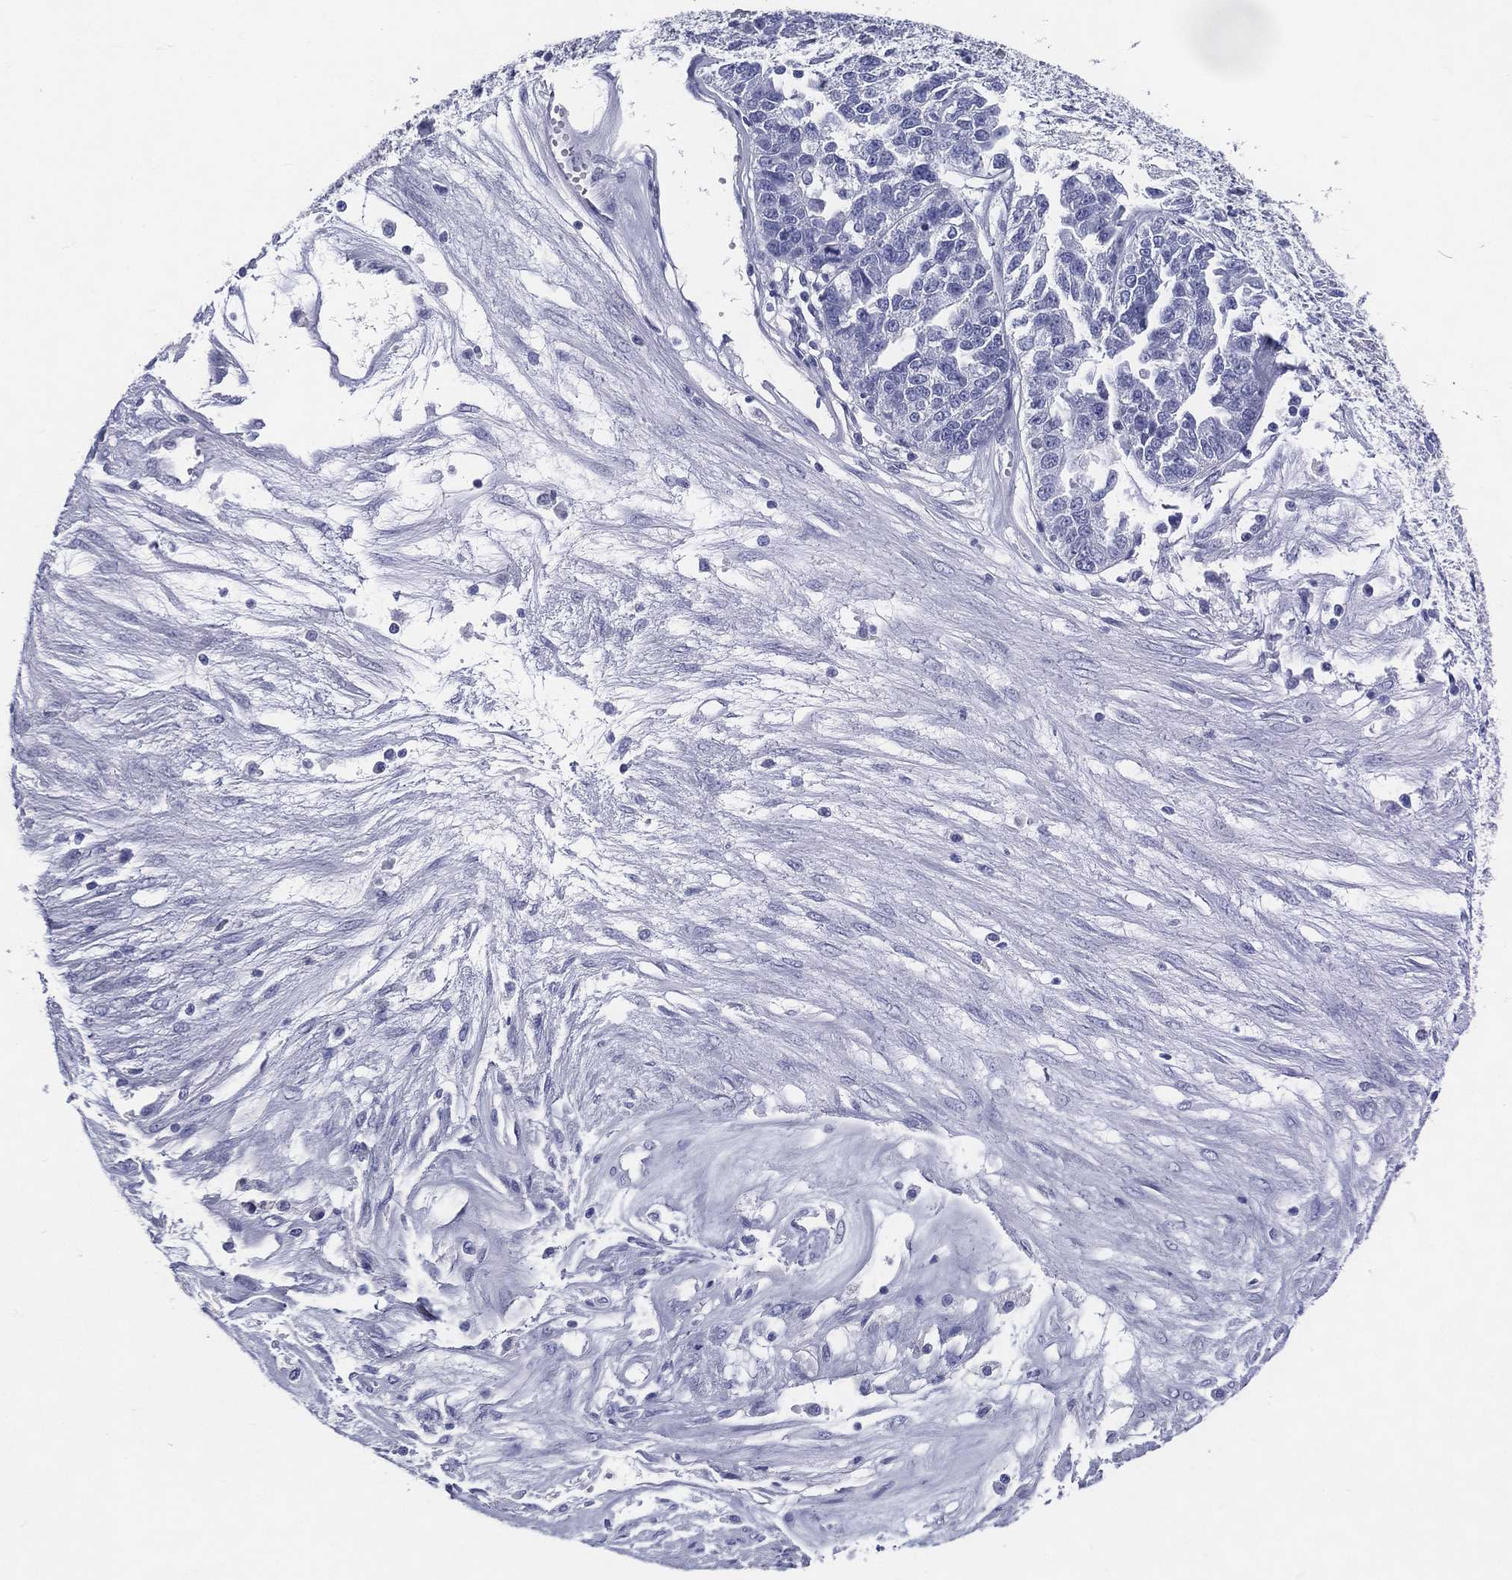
{"staining": {"intensity": "negative", "quantity": "none", "location": "none"}, "tissue": "ovarian cancer", "cell_type": "Tumor cells", "image_type": "cancer", "snomed": [{"axis": "morphology", "description": "Cystadenocarcinoma, serous, NOS"}, {"axis": "topography", "description": "Ovary"}], "caption": "High power microscopy image of an immunohistochemistry (IHC) histopathology image of ovarian serous cystadenocarcinoma, revealing no significant expression in tumor cells.", "gene": "ACE2", "patient": {"sex": "female", "age": 87}}